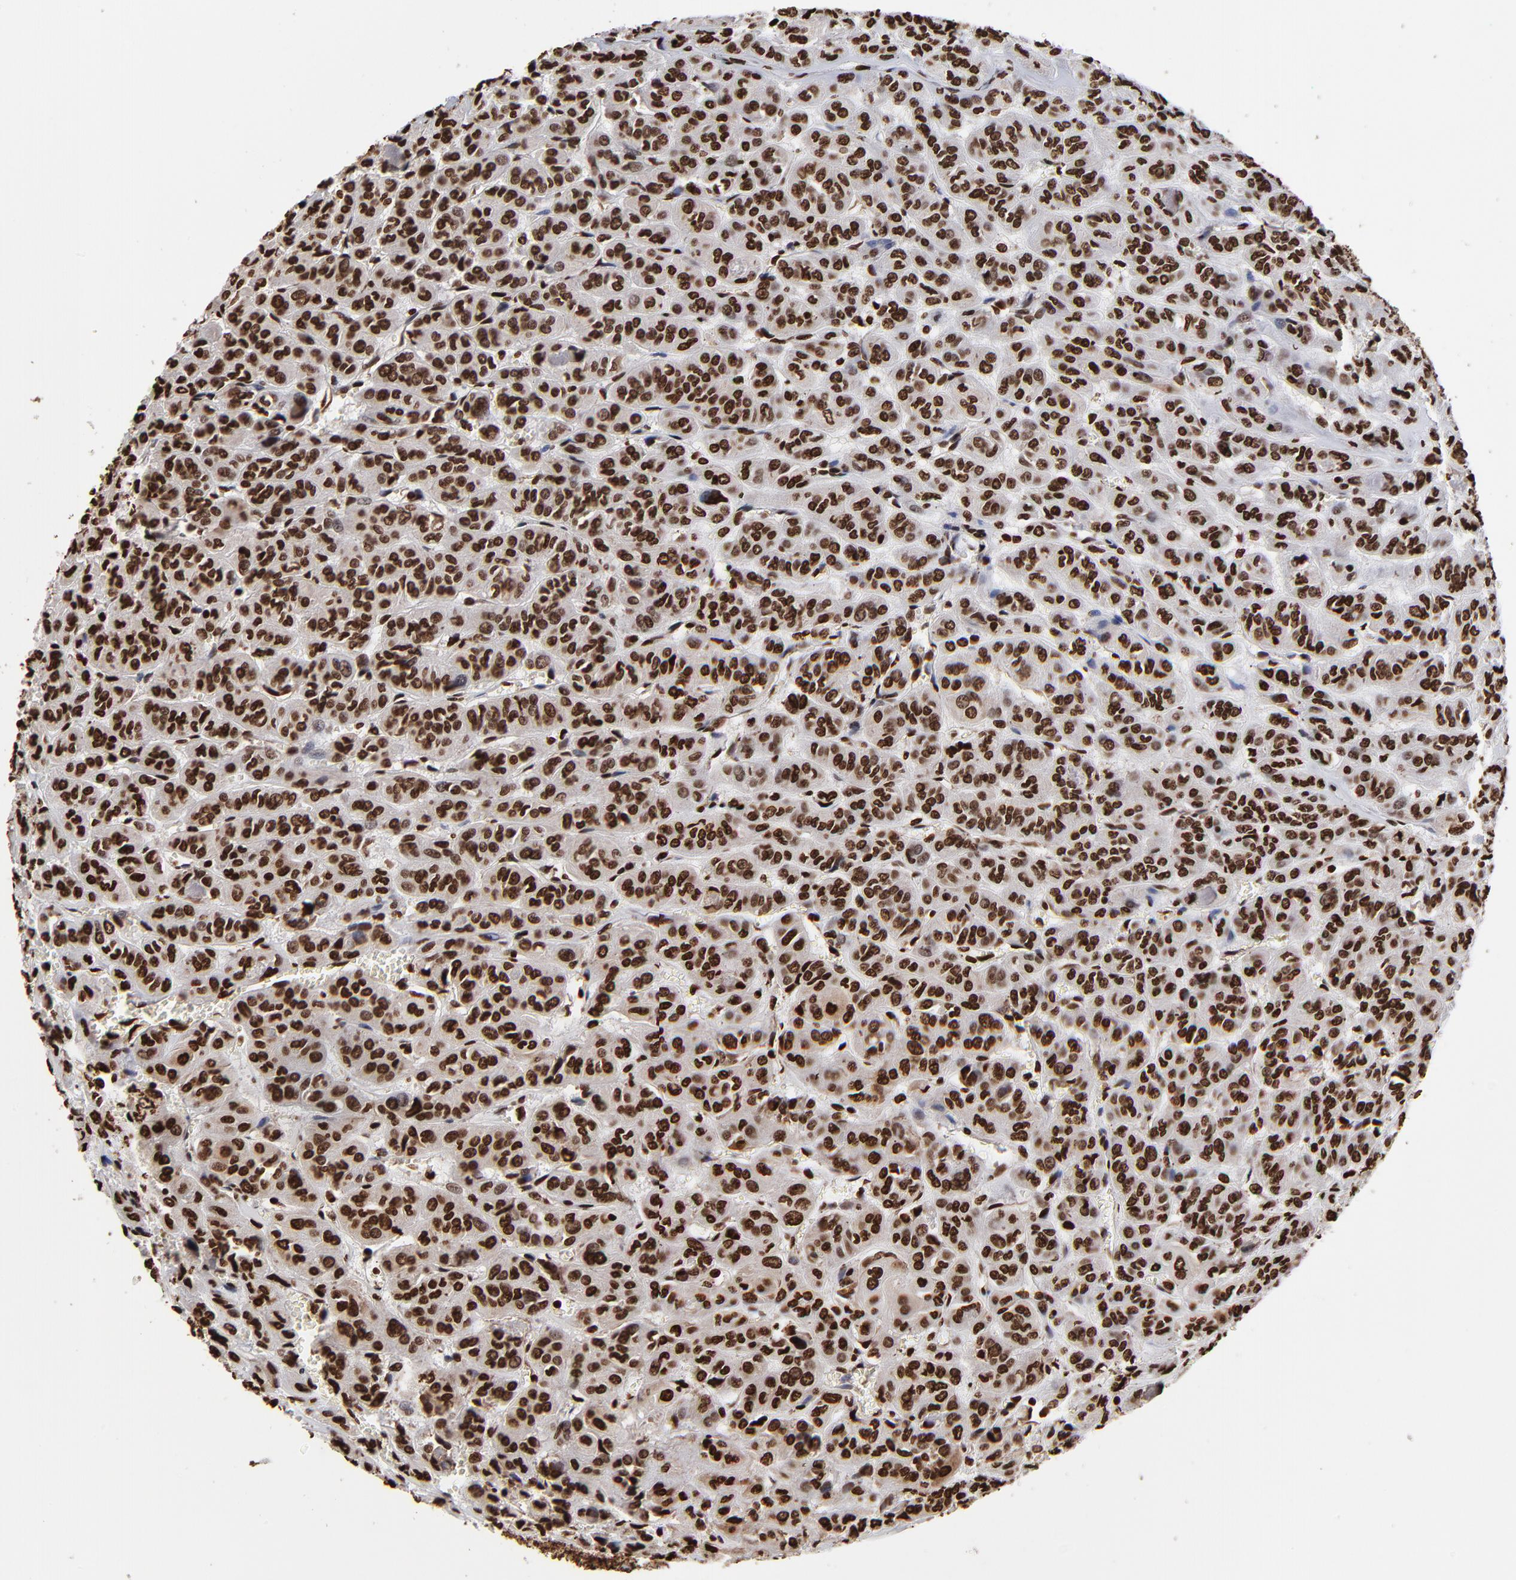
{"staining": {"intensity": "strong", "quantity": ">75%", "location": "nuclear"}, "tissue": "thyroid cancer", "cell_type": "Tumor cells", "image_type": "cancer", "snomed": [{"axis": "morphology", "description": "Follicular adenoma carcinoma, NOS"}, {"axis": "topography", "description": "Thyroid gland"}], "caption": "Human thyroid cancer stained with a protein marker demonstrates strong staining in tumor cells.", "gene": "ZNF544", "patient": {"sex": "female", "age": 71}}